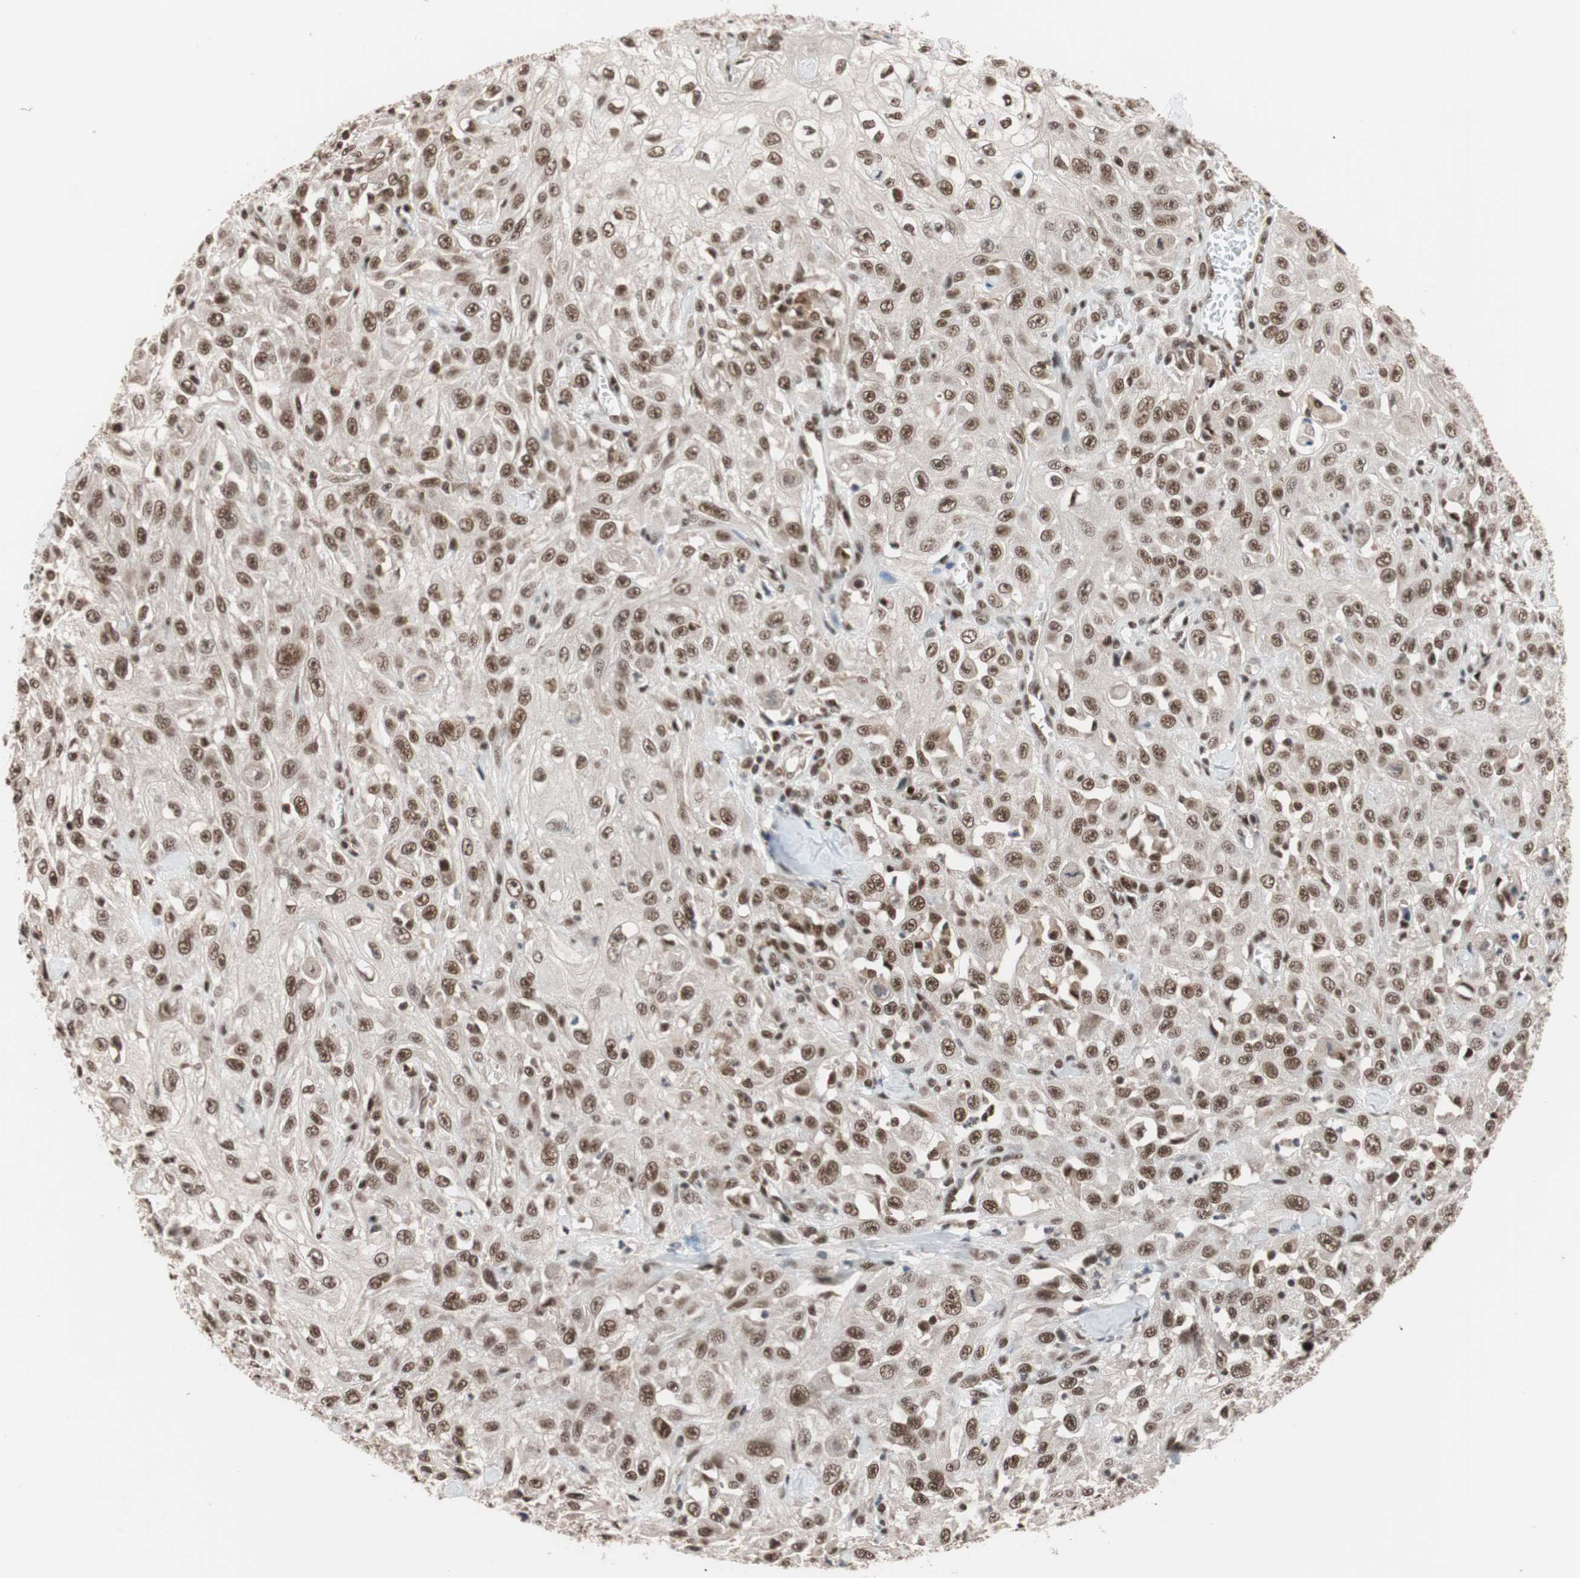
{"staining": {"intensity": "moderate", "quantity": ">75%", "location": "nuclear"}, "tissue": "skin cancer", "cell_type": "Tumor cells", "image_type": "cancer", "snomed": [{"axis": "morphology", "description": "Squamous cell carcinoma, NOS"}, {"axis": "morphology", "description": "Squamous cell carcinoma, metastatic, NOS"}, {"axis": "topography", "description": "Skin"}, {"axis": "topography", "description": "Lymph node"}], "caption": "About >75% of tumor cells in skin cancer (squamous cell carcinoma) display moderate nuclear protein expression as visualized by brown immunohistochemical staining.", "gene": "CHAMP1", "patient": {"sex": "male", "age": 75}}